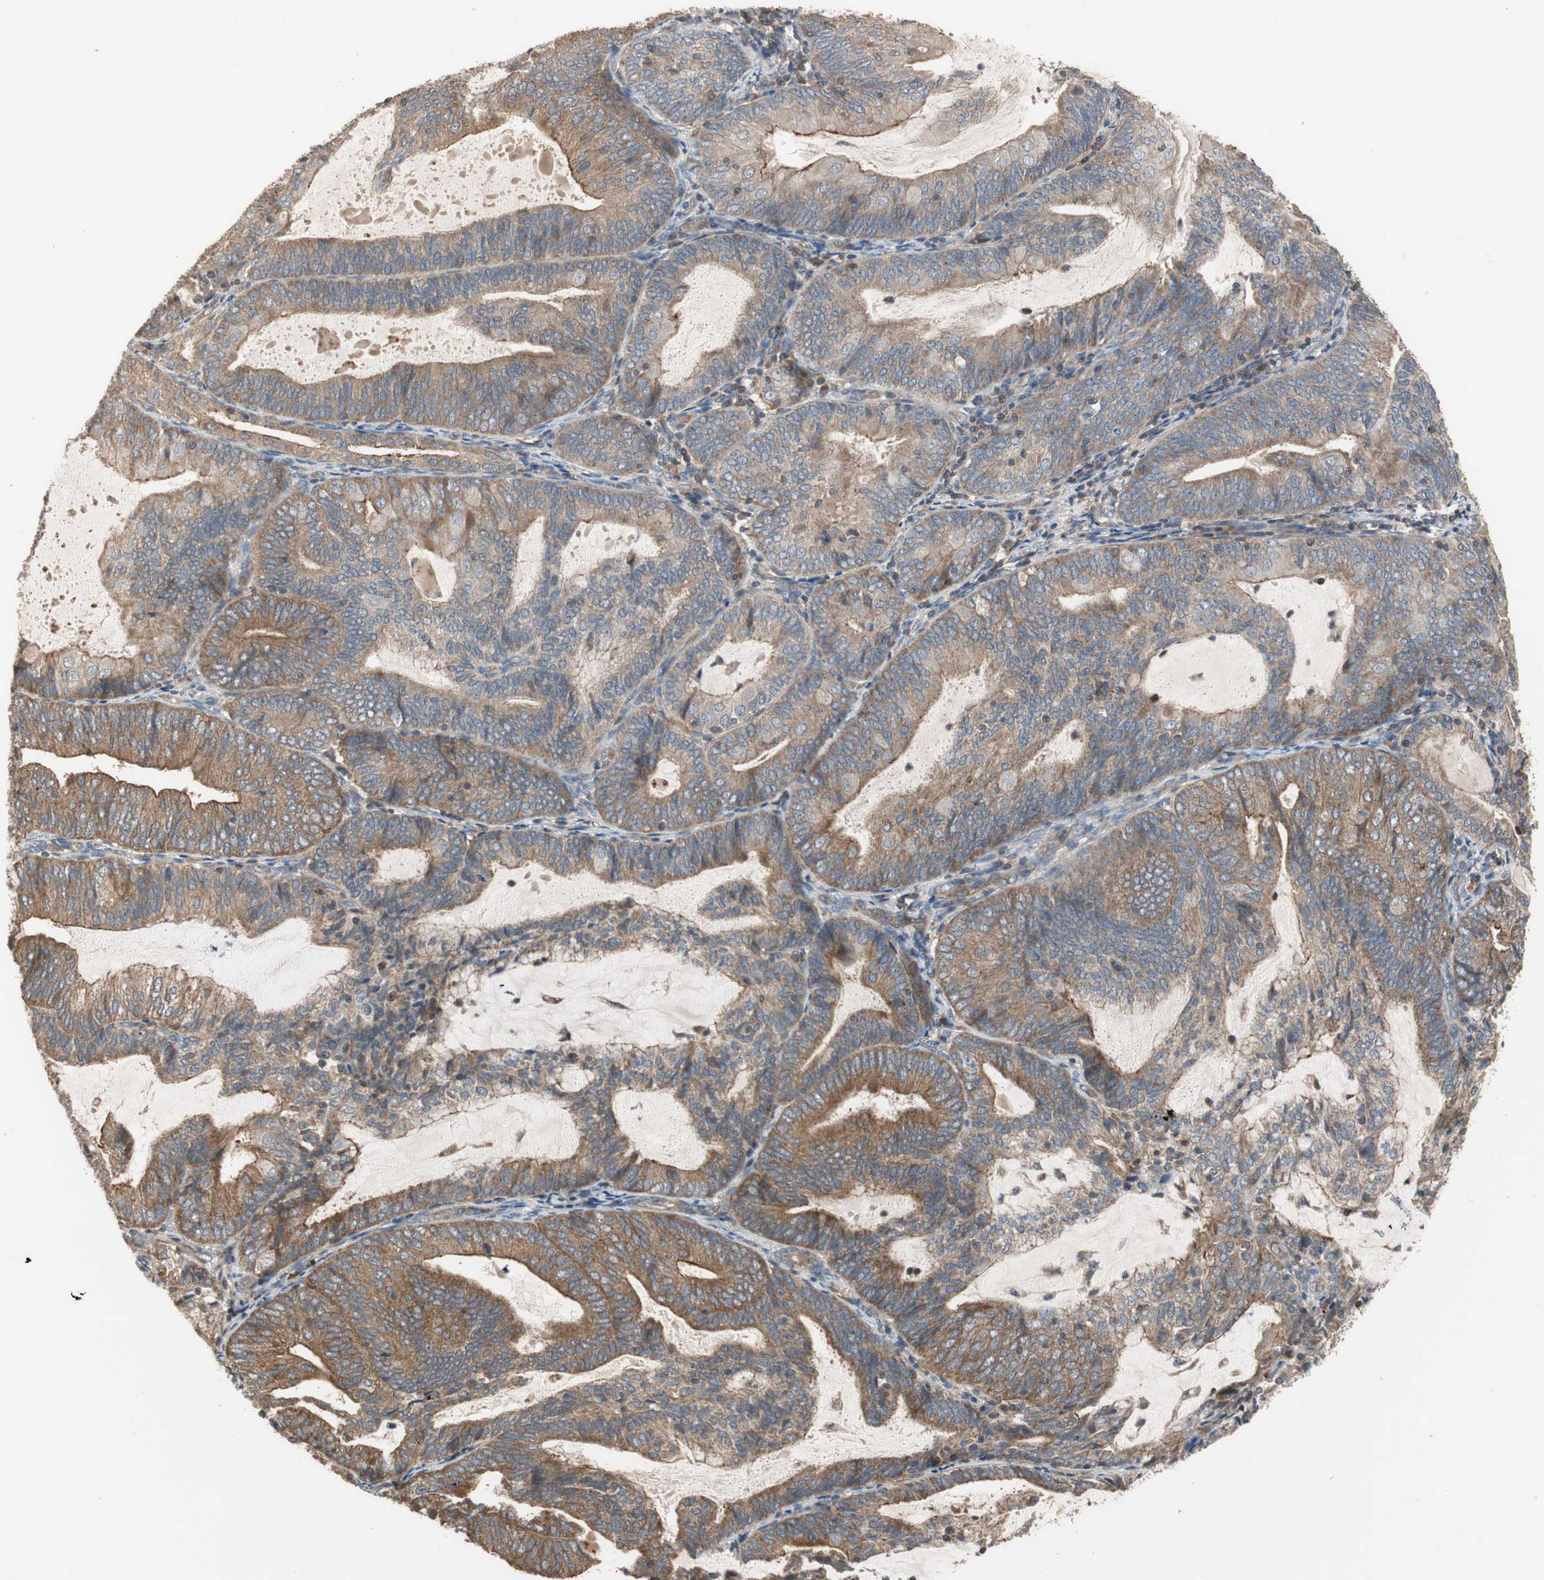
{"staining": {"intensity": "moderate", "quantity": ">75%", "location": "cytoplasmic/membranous"}, "tissue": "endometrial cancer", "cell_type": "Tumor cells", "image_type": "cancer", "snomed": [{"axis": "morphology", "description": "Adenocarcinoma, NOS"}, {"axis": "topography", "description": "Endometrium"}], "caption": "Tumor cells reveal medium levels of moderate cytoplasmic/membranous positivity in about >75% of cells in adenocarcinoma (endometrial). The protein is shown in brown color, while the nuclei are stained blue.", "gene": "MAP4K2", "patient": {"sex": "female", "age": 81}}